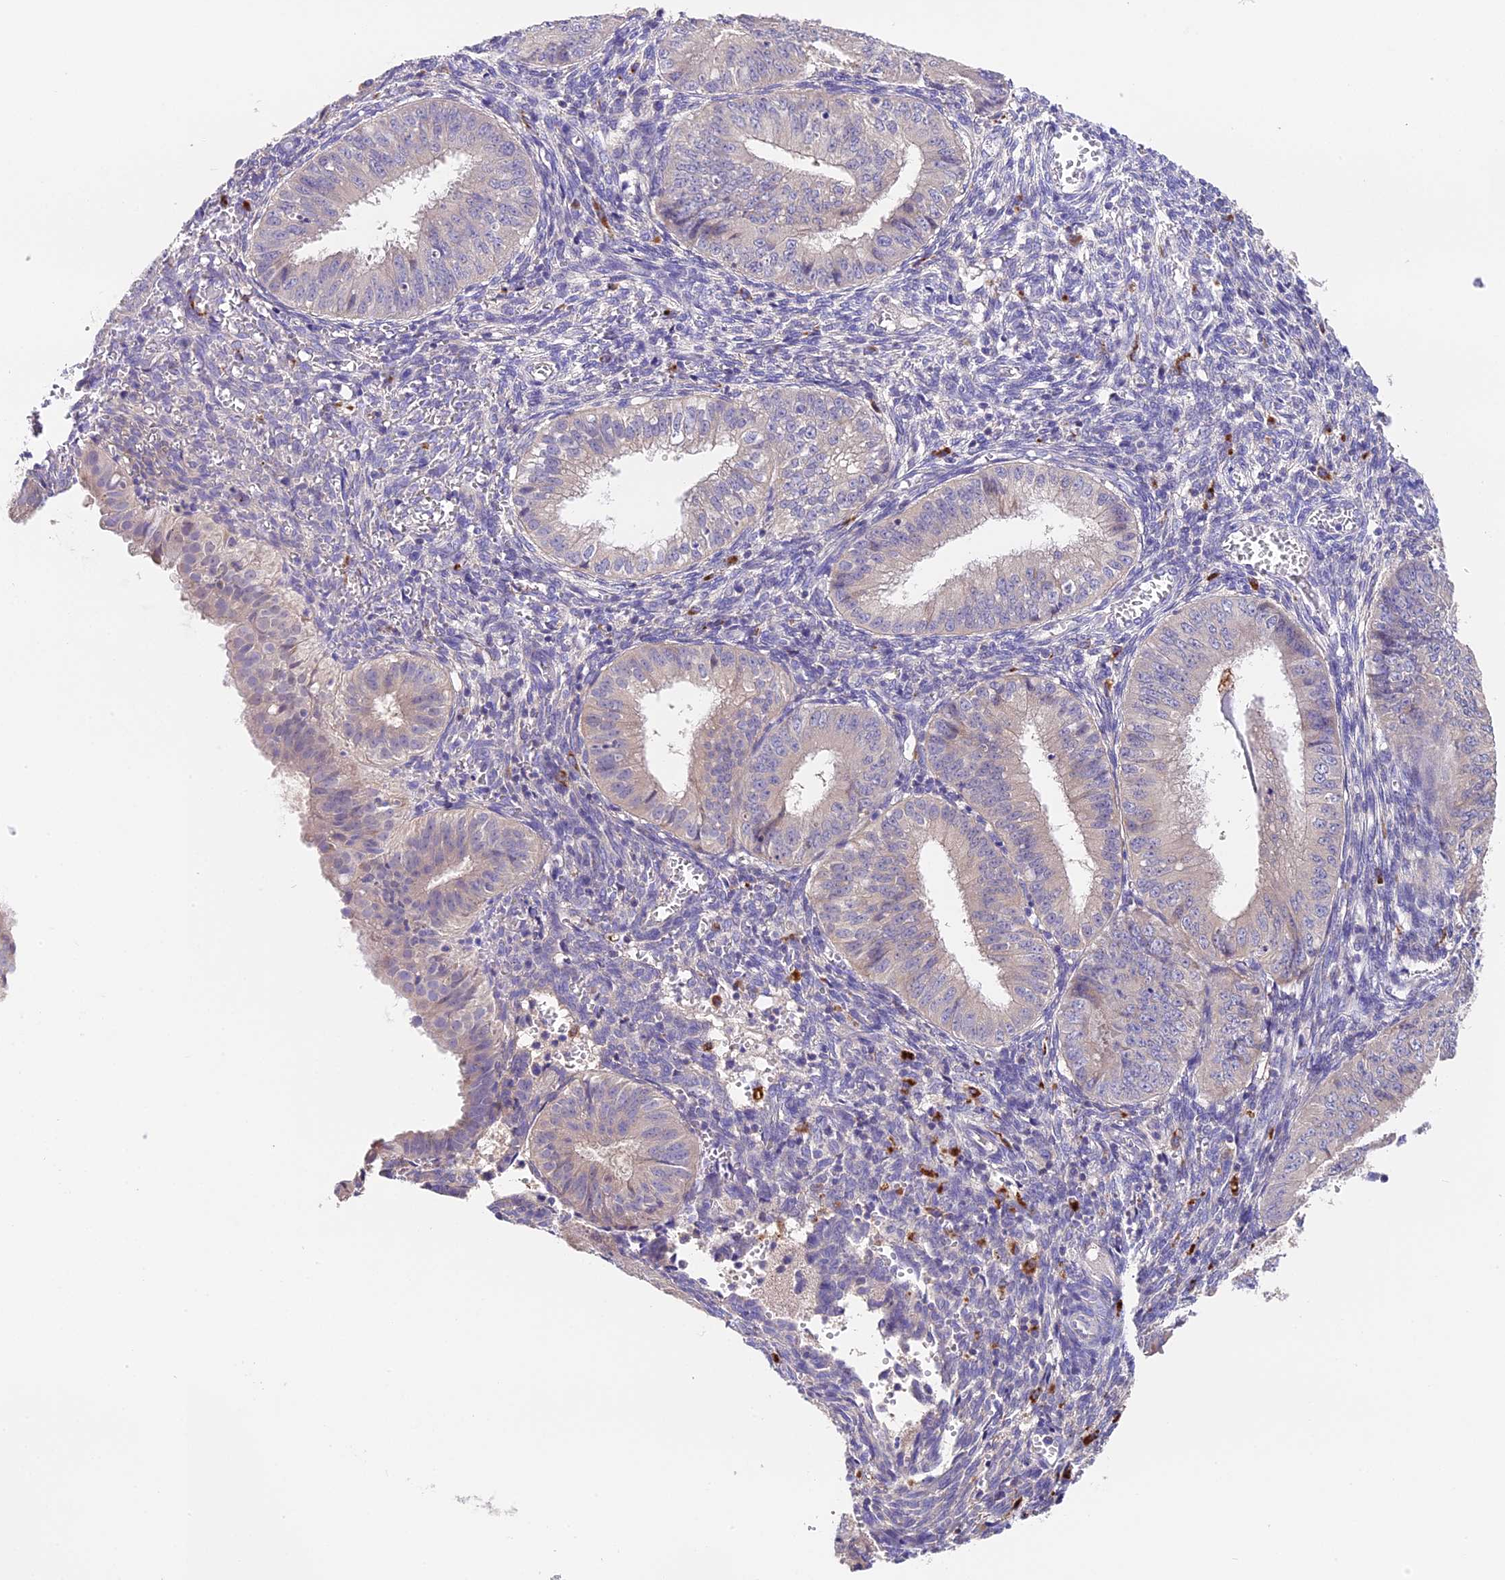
{"staining": {"intensity": "weak", "quantity": "<25%", "location": "cytoplasmic/membranous"}, "tissue": "endometrial cancer", "cell_type": "Tumor cells", "image_type": "cancer", "snomed": [{"axis": "morphology", "description": "Normal tissue, NOS"}, {"axis": "morphology", "description": "Adenocarcinoma, NOS"}, {"axis": "topography", "description": "Endometrium"}], "caption": "High magnification brightfield microscopy of endometrial adenocarcinoma stained with DAB (3,3'-diaminobenzidine) (brown) and counterstained with hematoxylin (blue): tumor cells show no significant staining.", "gene": "LYPD6", "patient": {"sex": "female", "age": 53}}